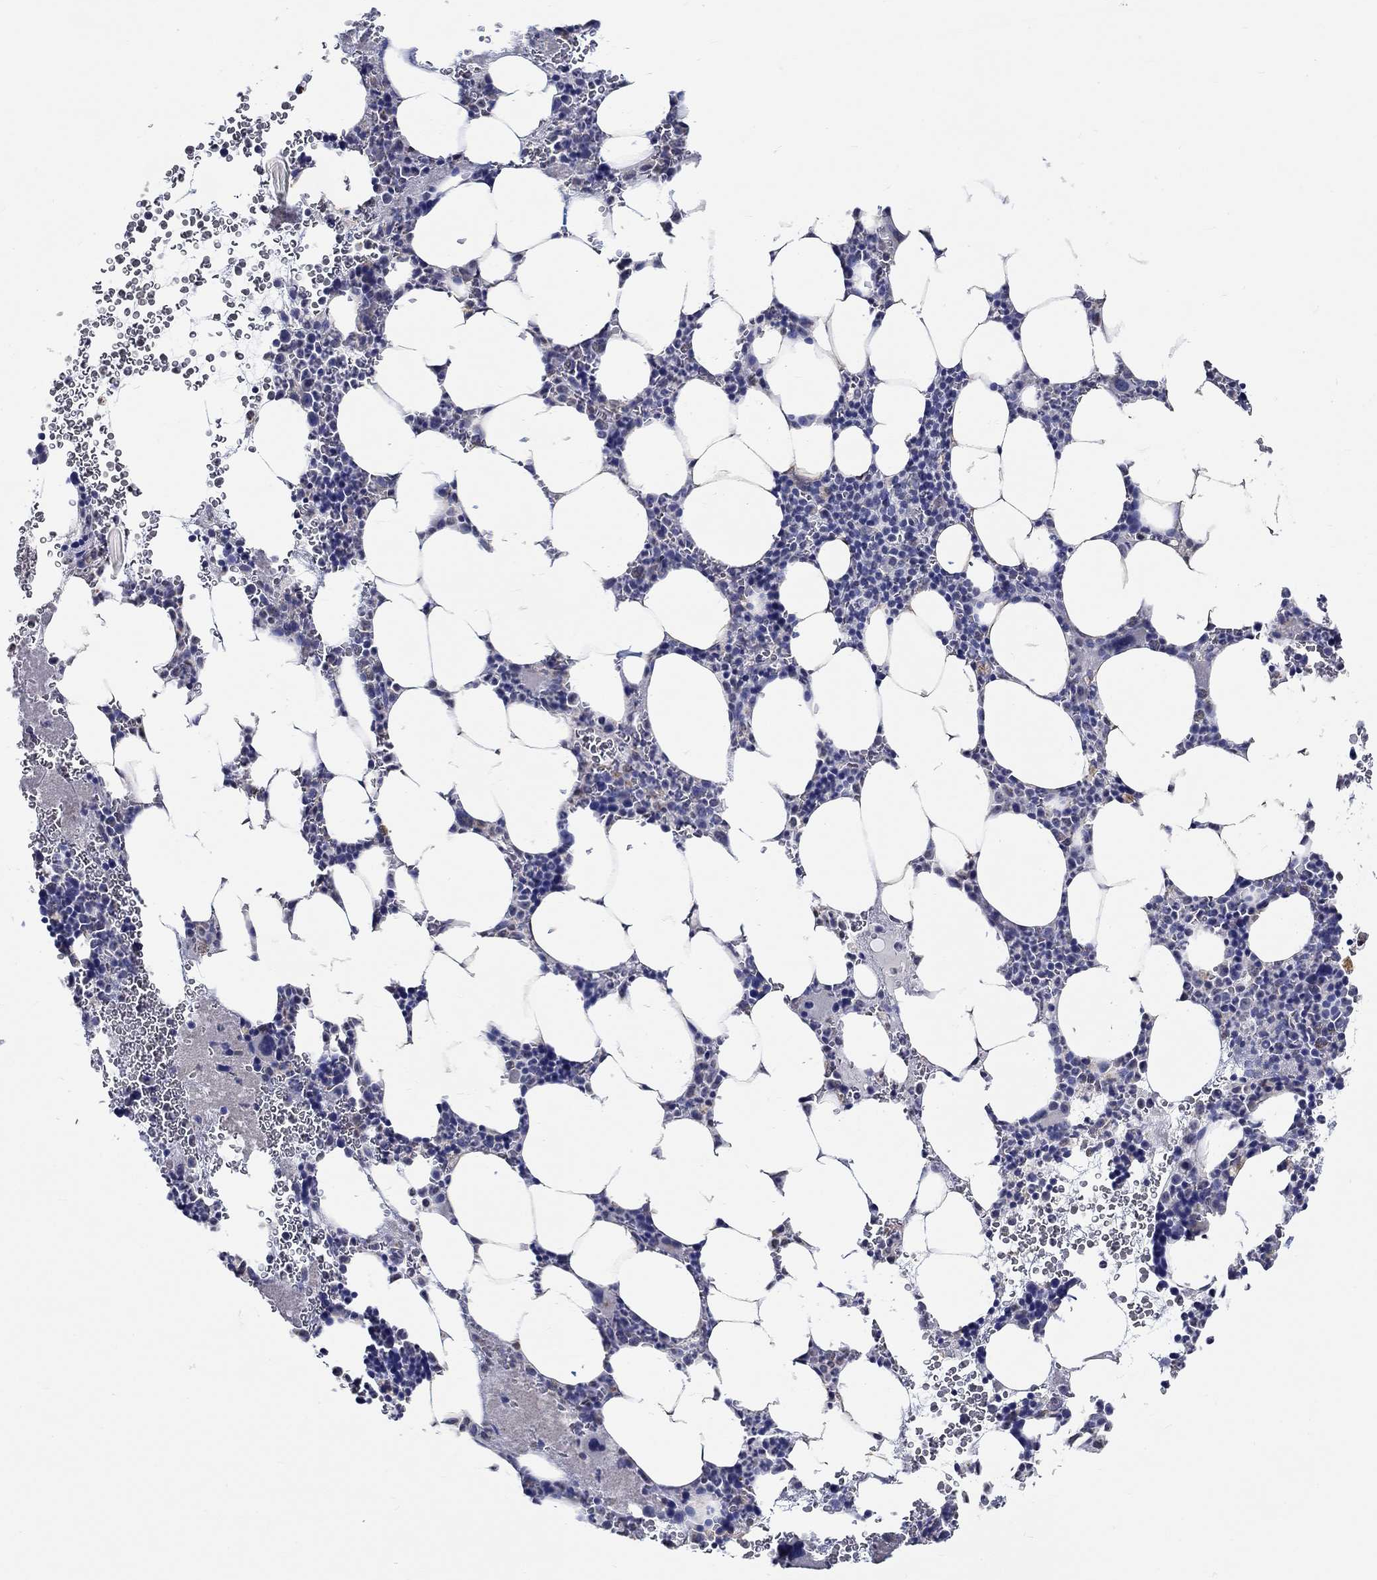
{"staining": {"intensity": "negative", "quantity": "none", "location": "none"}, "tissue": "bone marrow", "cell_type": "Hematopoietic cells", "image_type": "normal", "snomed": [{"axis": "morphology", "description": "Normal tissue, NOS"}, {"axis": "topography", "description": "Bone marrow"}], "caption": "Hematopoietic cells are negative for brown protein staining in benign bone marrow. (IHC, brightfield microscopy, high magnification).", "gene": "PDE1B", "patient": {"sex": "male", "age": 44}}